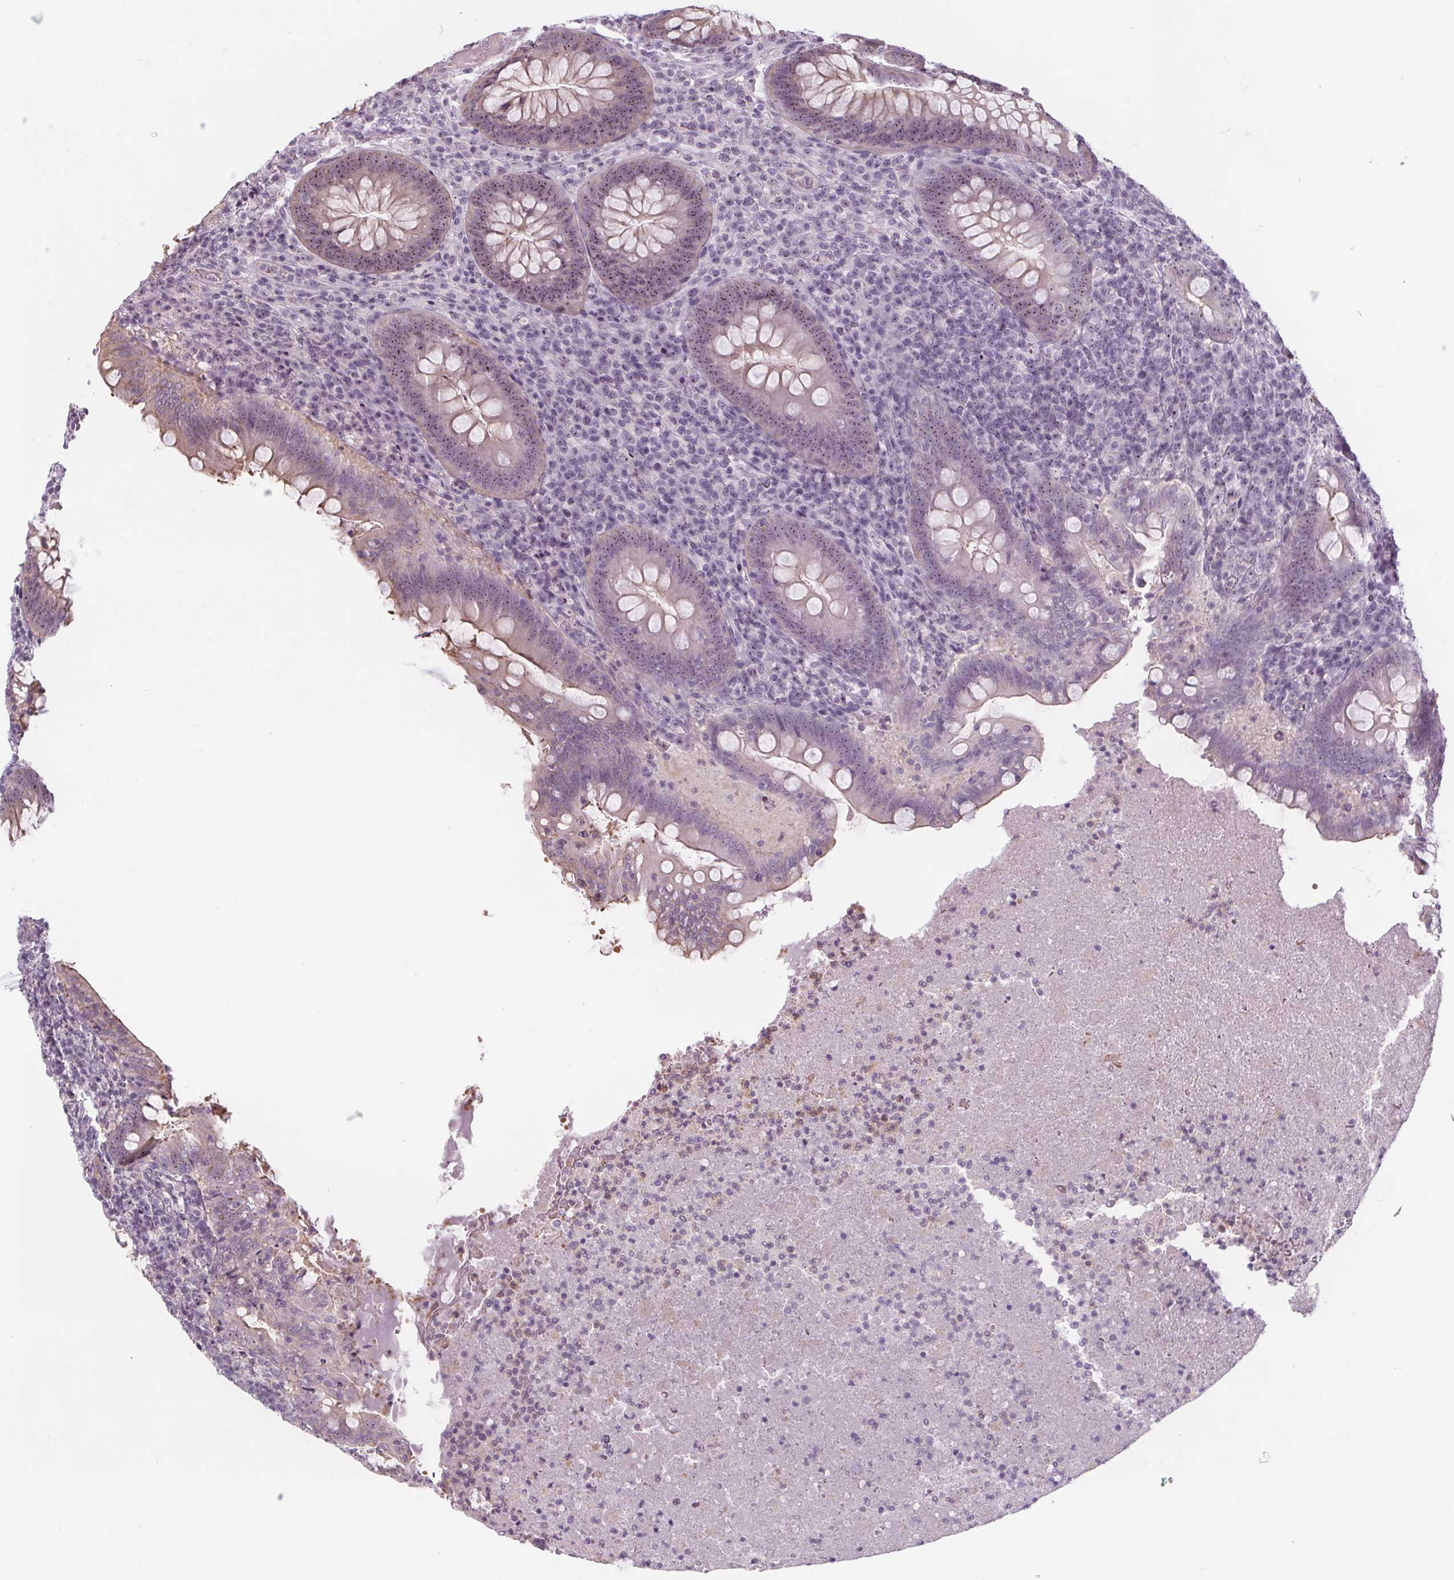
{"staining": {"intensity": "weak", "quantity": ">75%", "location": "nuclear"}, "tissue": "appendix", "cell_type": "Glandular cells", "image_type": "normal", "snomed": [{"axis": "morphology", "description": "Normal tissue, NOS"}, {"axis": "topography", "description": "Appendix"}], "caption": "Glandular cells show low levels of weak nuclear positivity in about >75% of cells in benign human appendix. (Stains: DAB in brown, nuclei in blue, Microscopy: brightfield microscopy at high magnification).", "gene": "NOLC1", "patient": {"sex": "male", "age": 47}}